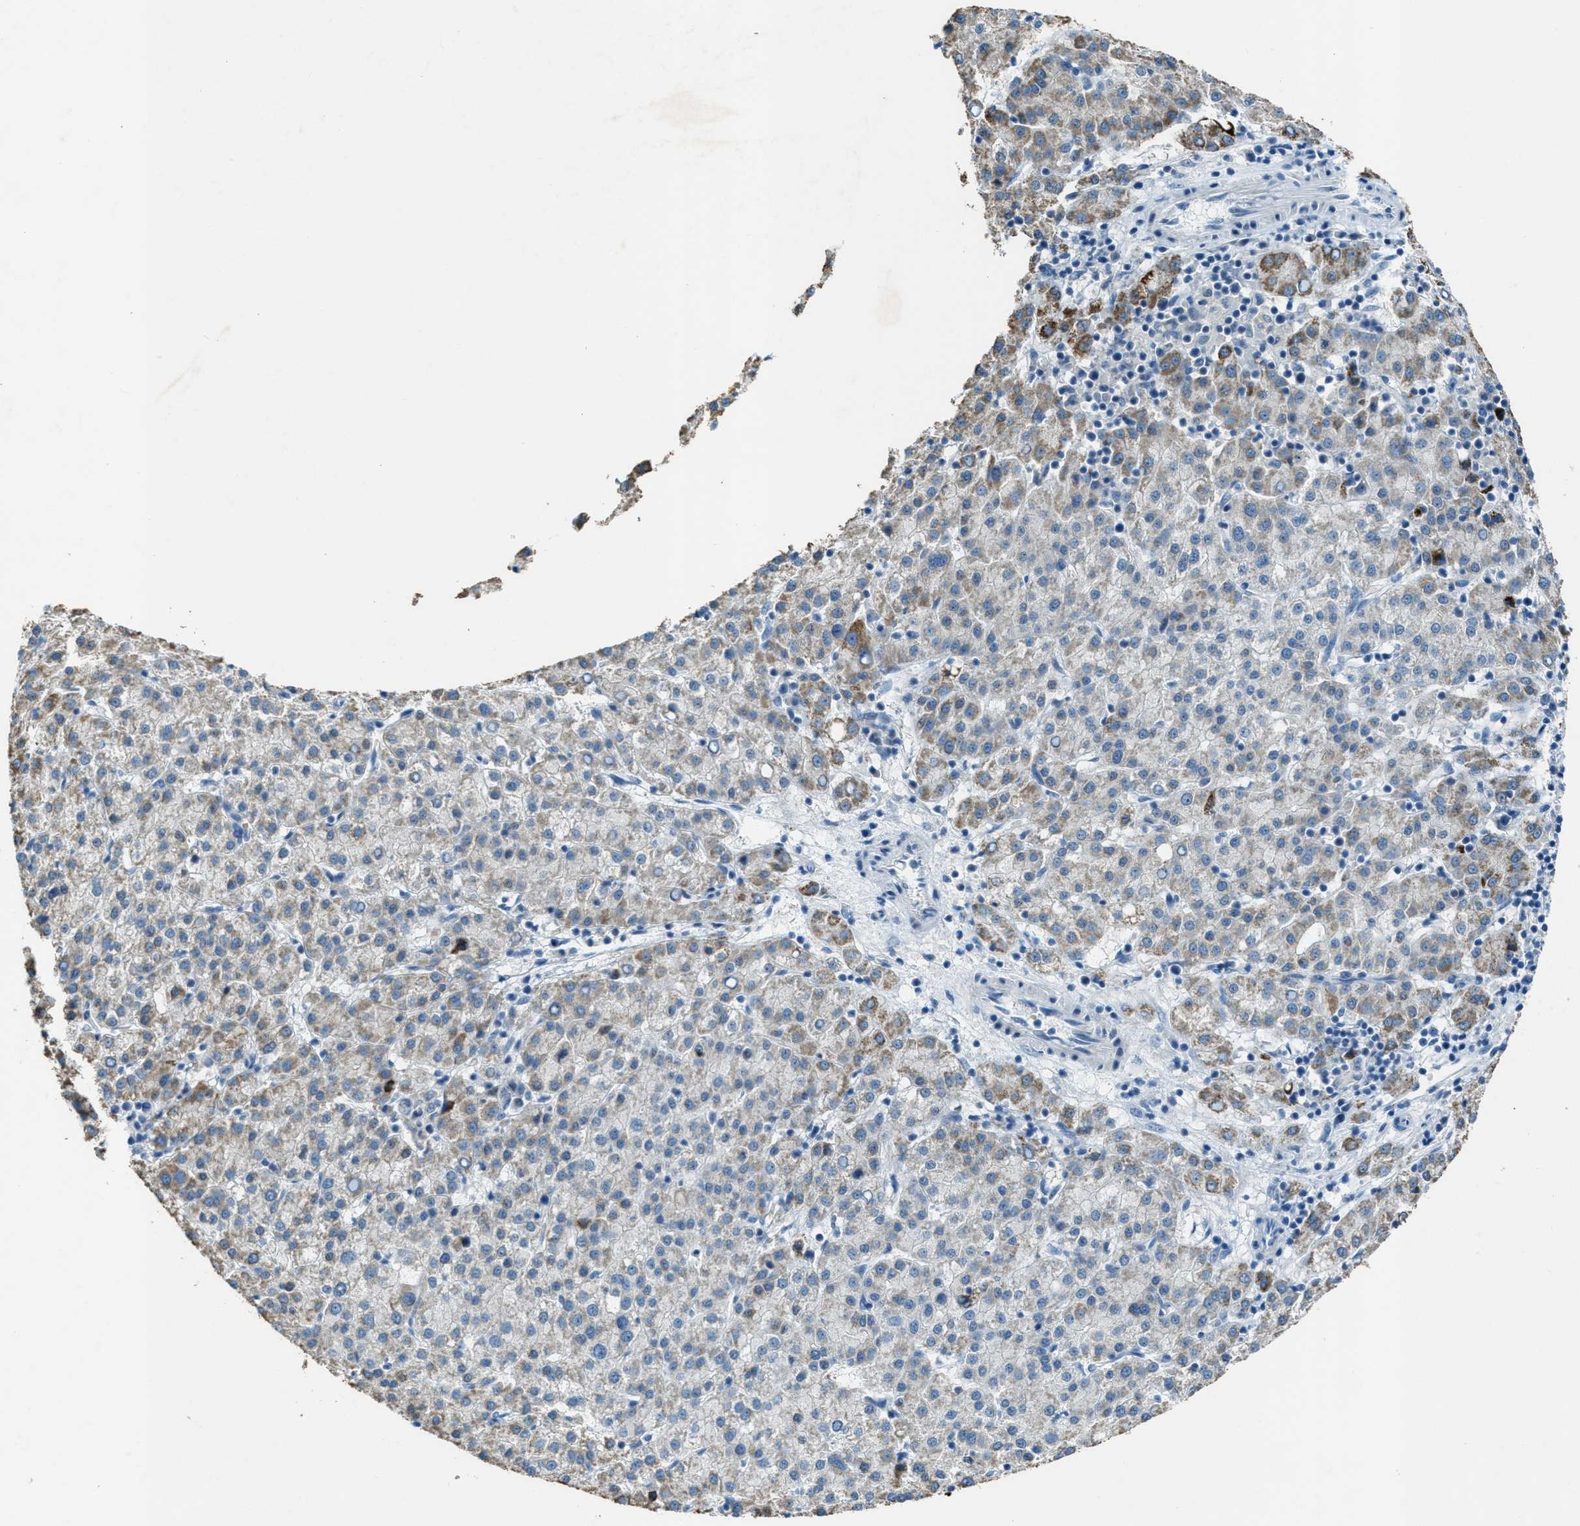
{"staining": {"intensity": "weak", "quantity": "<25%", "location": "cytoplasmic/membranous"}, "tissue": "liver cancer", "cell_type": "Tumor cells", "image_type": "cancer", "snomed": [{"axis": "morphology", "description": "Carcinoma, Hepatocellular, NOS"}, {"axis": "topography", "description": "Liver"}], "caption": "An immunohistochemistry (IHC) image of hepatocellular carcinoma (liver) is shown. There is no staining in tumor cells of hepatocellular carcinoma (liver). Nuclei are stained in blue.", "gene": "CDON", "patient": {"sex": "female", "age": 58}}